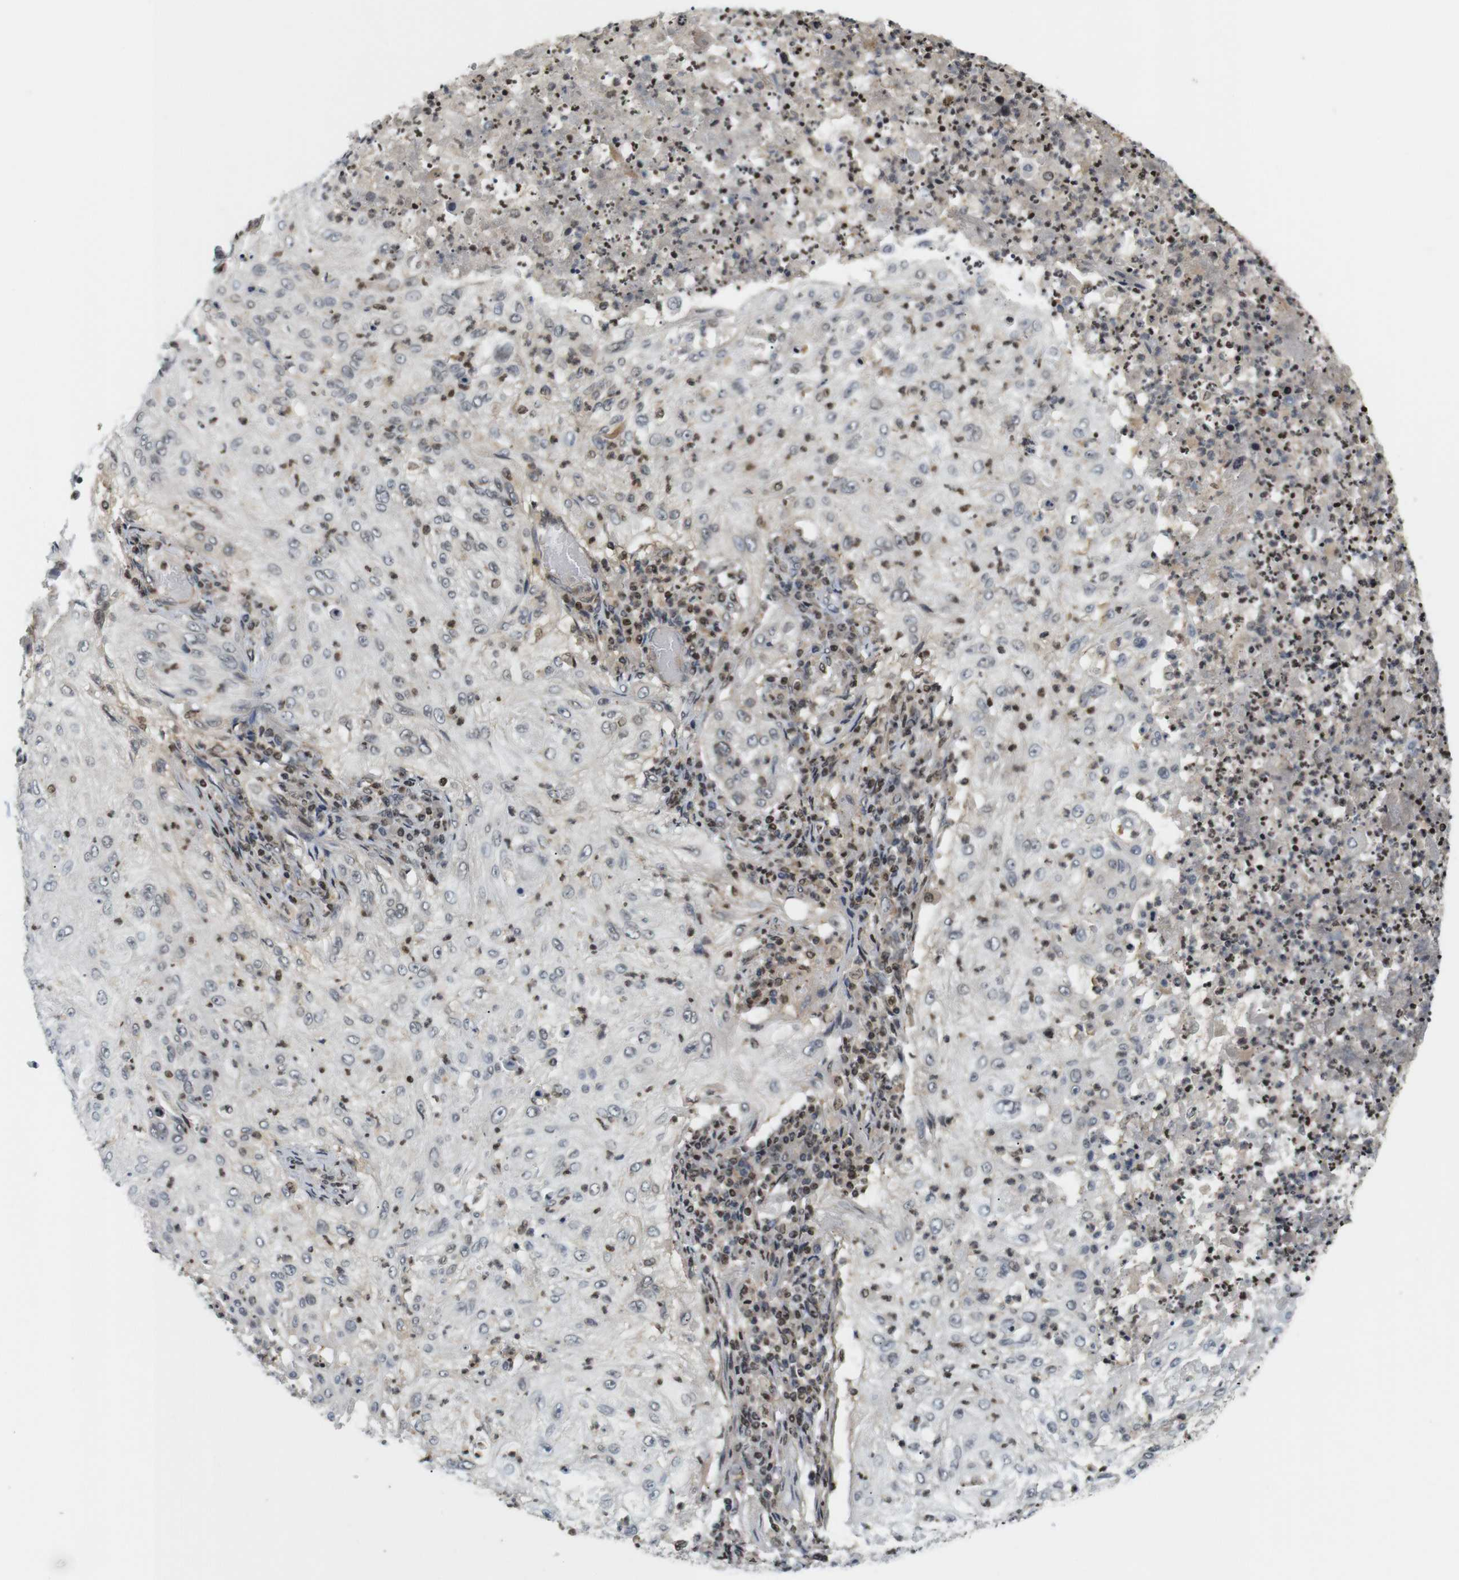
{"staining": {"intensity": "weak", "quantity": "<25%", "location": "nuclear"}, "tissue": "lung cancer", "cell_type": "Tumor cells", "image_type": "cancer", "snomed": [{"axis": "morphology", "description": "Inflammation, NOS"}, {"axis": "morphology", "description": "Squamous cell carcinoma, NOS"}, {"axis": "topography", "description": "Lymph node"}, {"axis": "topography", "description": "Soft tissue"}, {"axis": "topography", "description": "Lung"}], "caption": "IHC histopathology image of neoplastic tissue: squamous cell carcinoma (lung) stained with DAB exhibits no significant protein expression in tumor cells. The staining is performed using DAB brown chromogen with nuclei counter-stained in using hematoxylin.", "gene": "MBD1", "patient": {"sex": "male", "age": 66}}